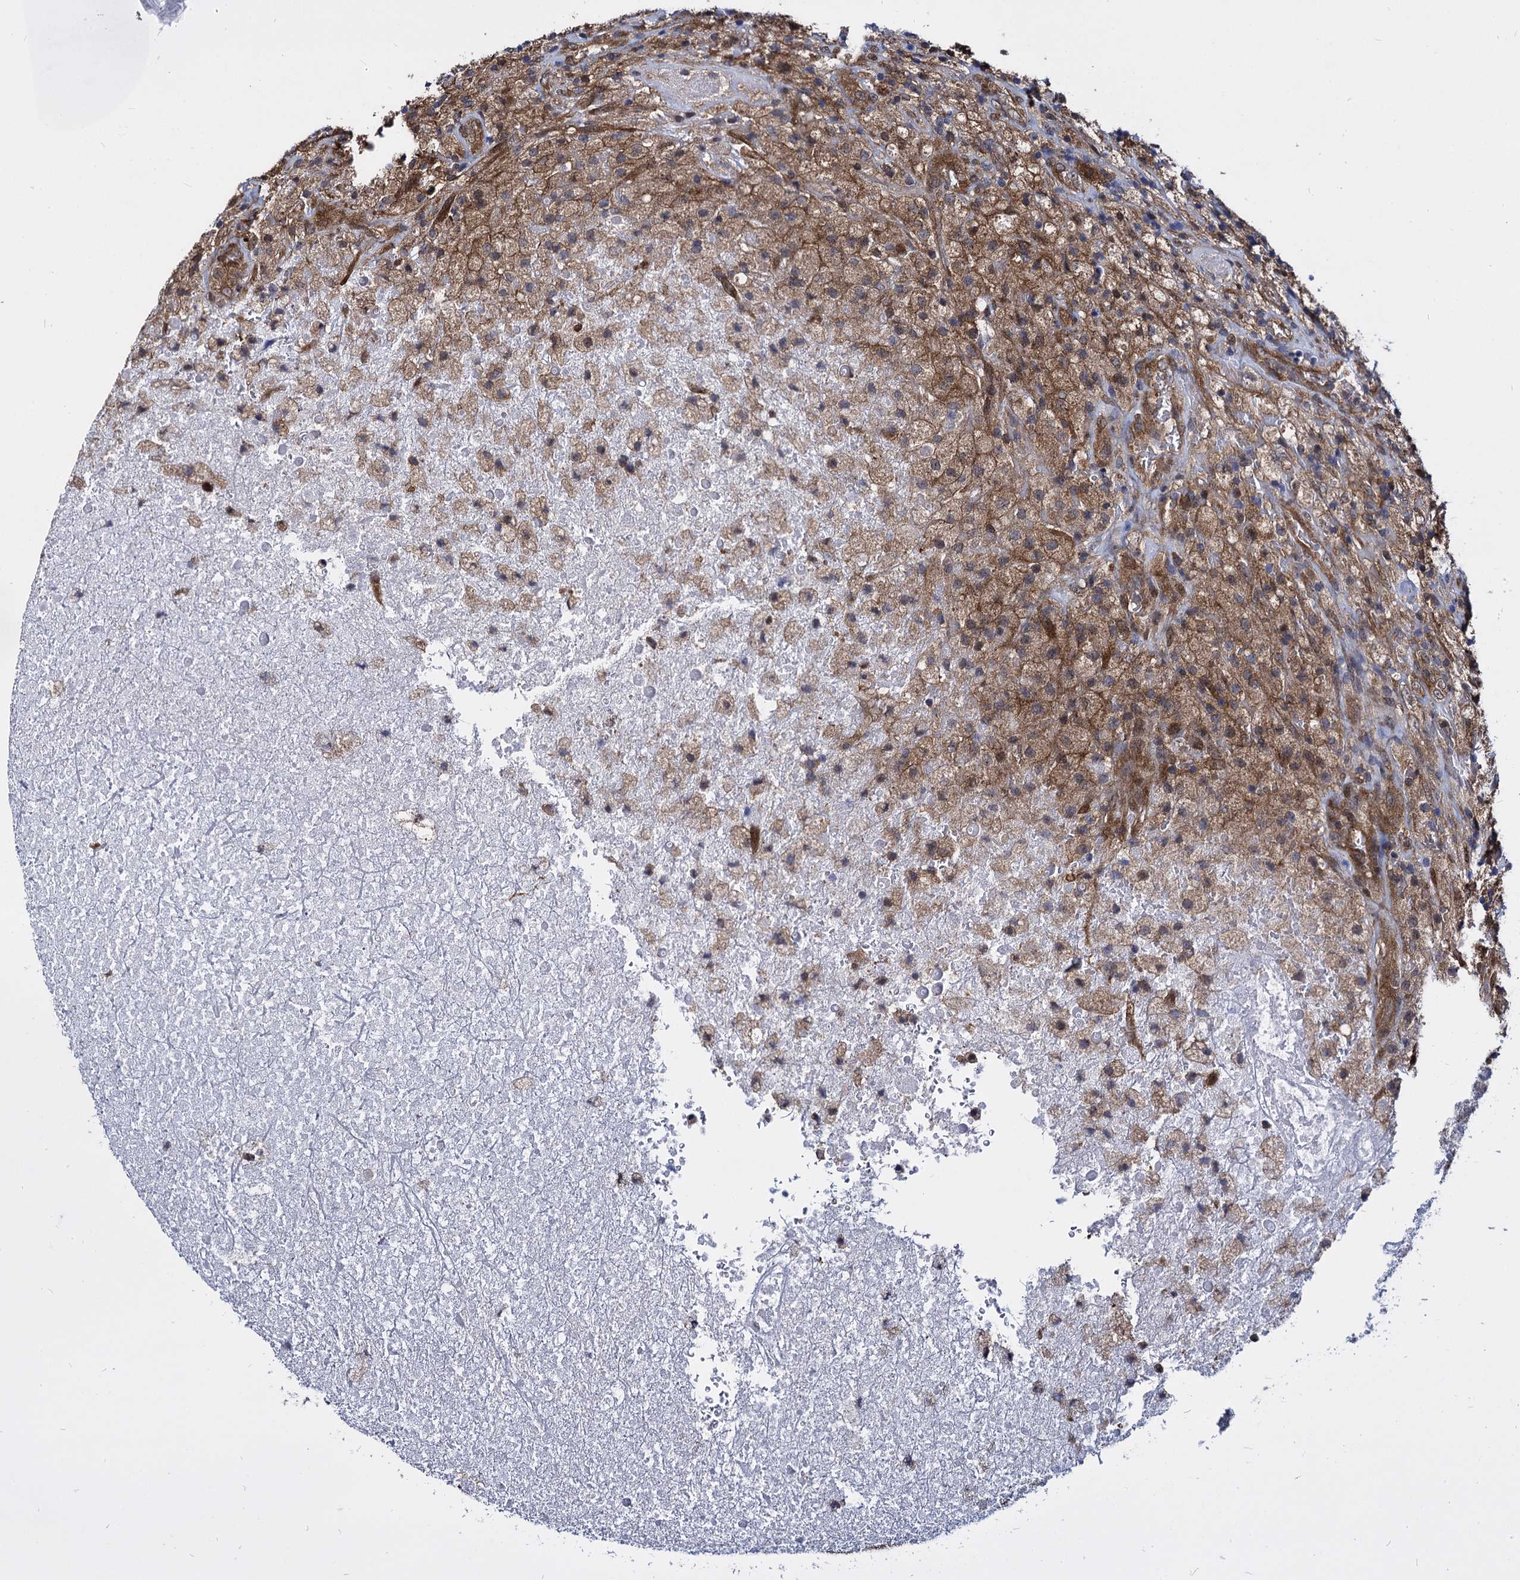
{"staining": {"intensity": "moderate", "quantity": ">75%", "location": "cytoplasmic/membranous"}, "tissue": "glioma", "cell_type": "Tumor cells", "image_type": "cancer", "snomed": [{"axis": "morphology", "description": "Glioma, malignant, High grade"}, {"axis": "topography", "description": "Brain"}], "caption": "This histopathology image demonstrates immunohistochemistry staining of glioma, with medium moderate cytoplasmic/membranous expression in about >75% of tumor cells.", "gene": "NME1", "patient": {"sex": "male", "age": 69}}